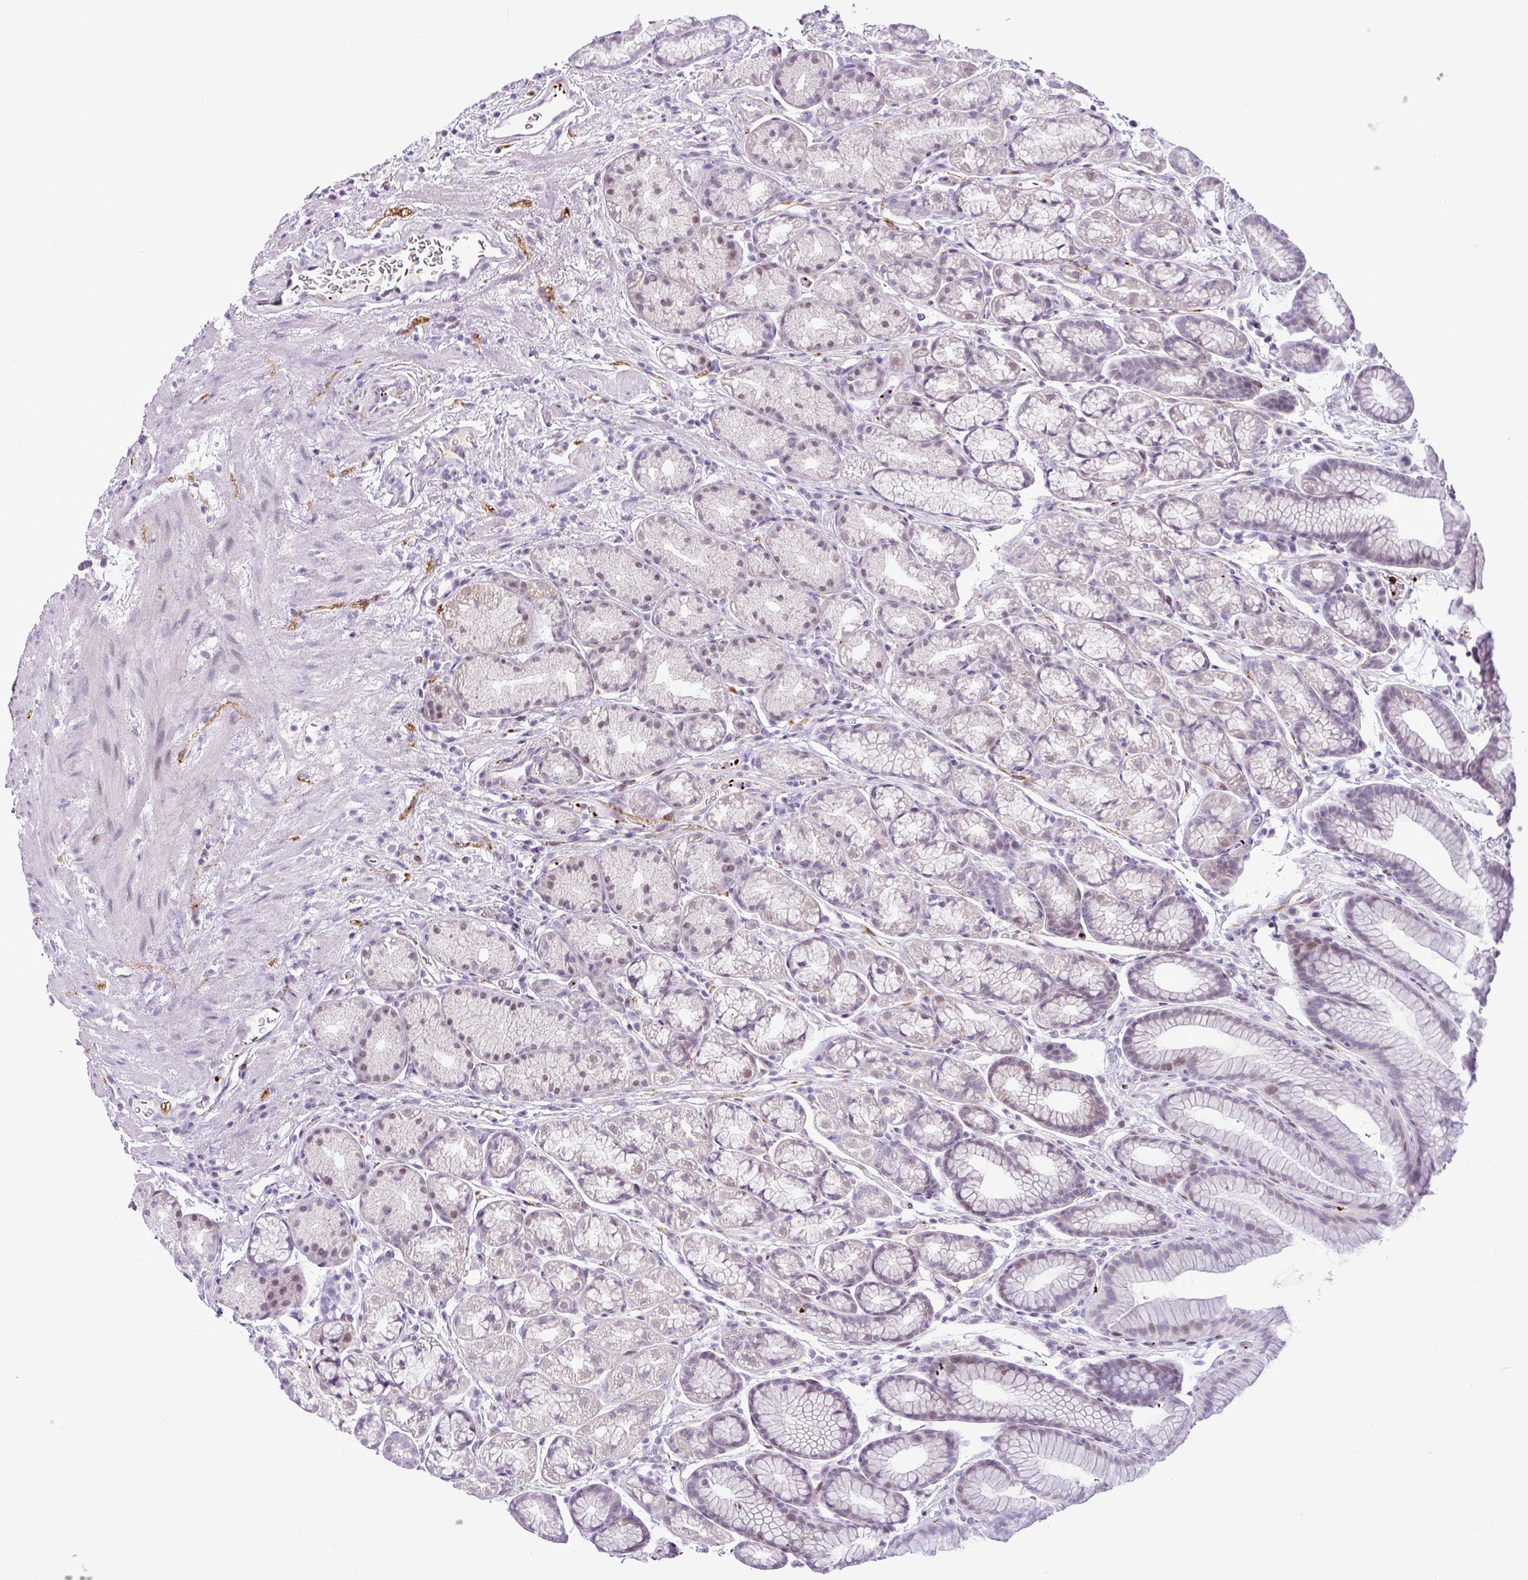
{"staining": {"intensity": "weak", "quantity": "25%-75%", "location": "cytoplasmic/membranous,nuclear"}, "tissue": "stomach", "cell_type": "Glandular cells", "image_type": "normal", "snomed": [{"axis": "morphology", "description": "Normal tissue, NOS"}, {"axis": "topography", "description": "Stomach, lower"}], "caption": "IHC of benign stomach reveals low levels of weak cytoplasmic/membranous,nuclear staining in approximately 25%-75% of glandular cells.", "gene": "CMTM5", "patient": {"sex": "male", "age": 67}}